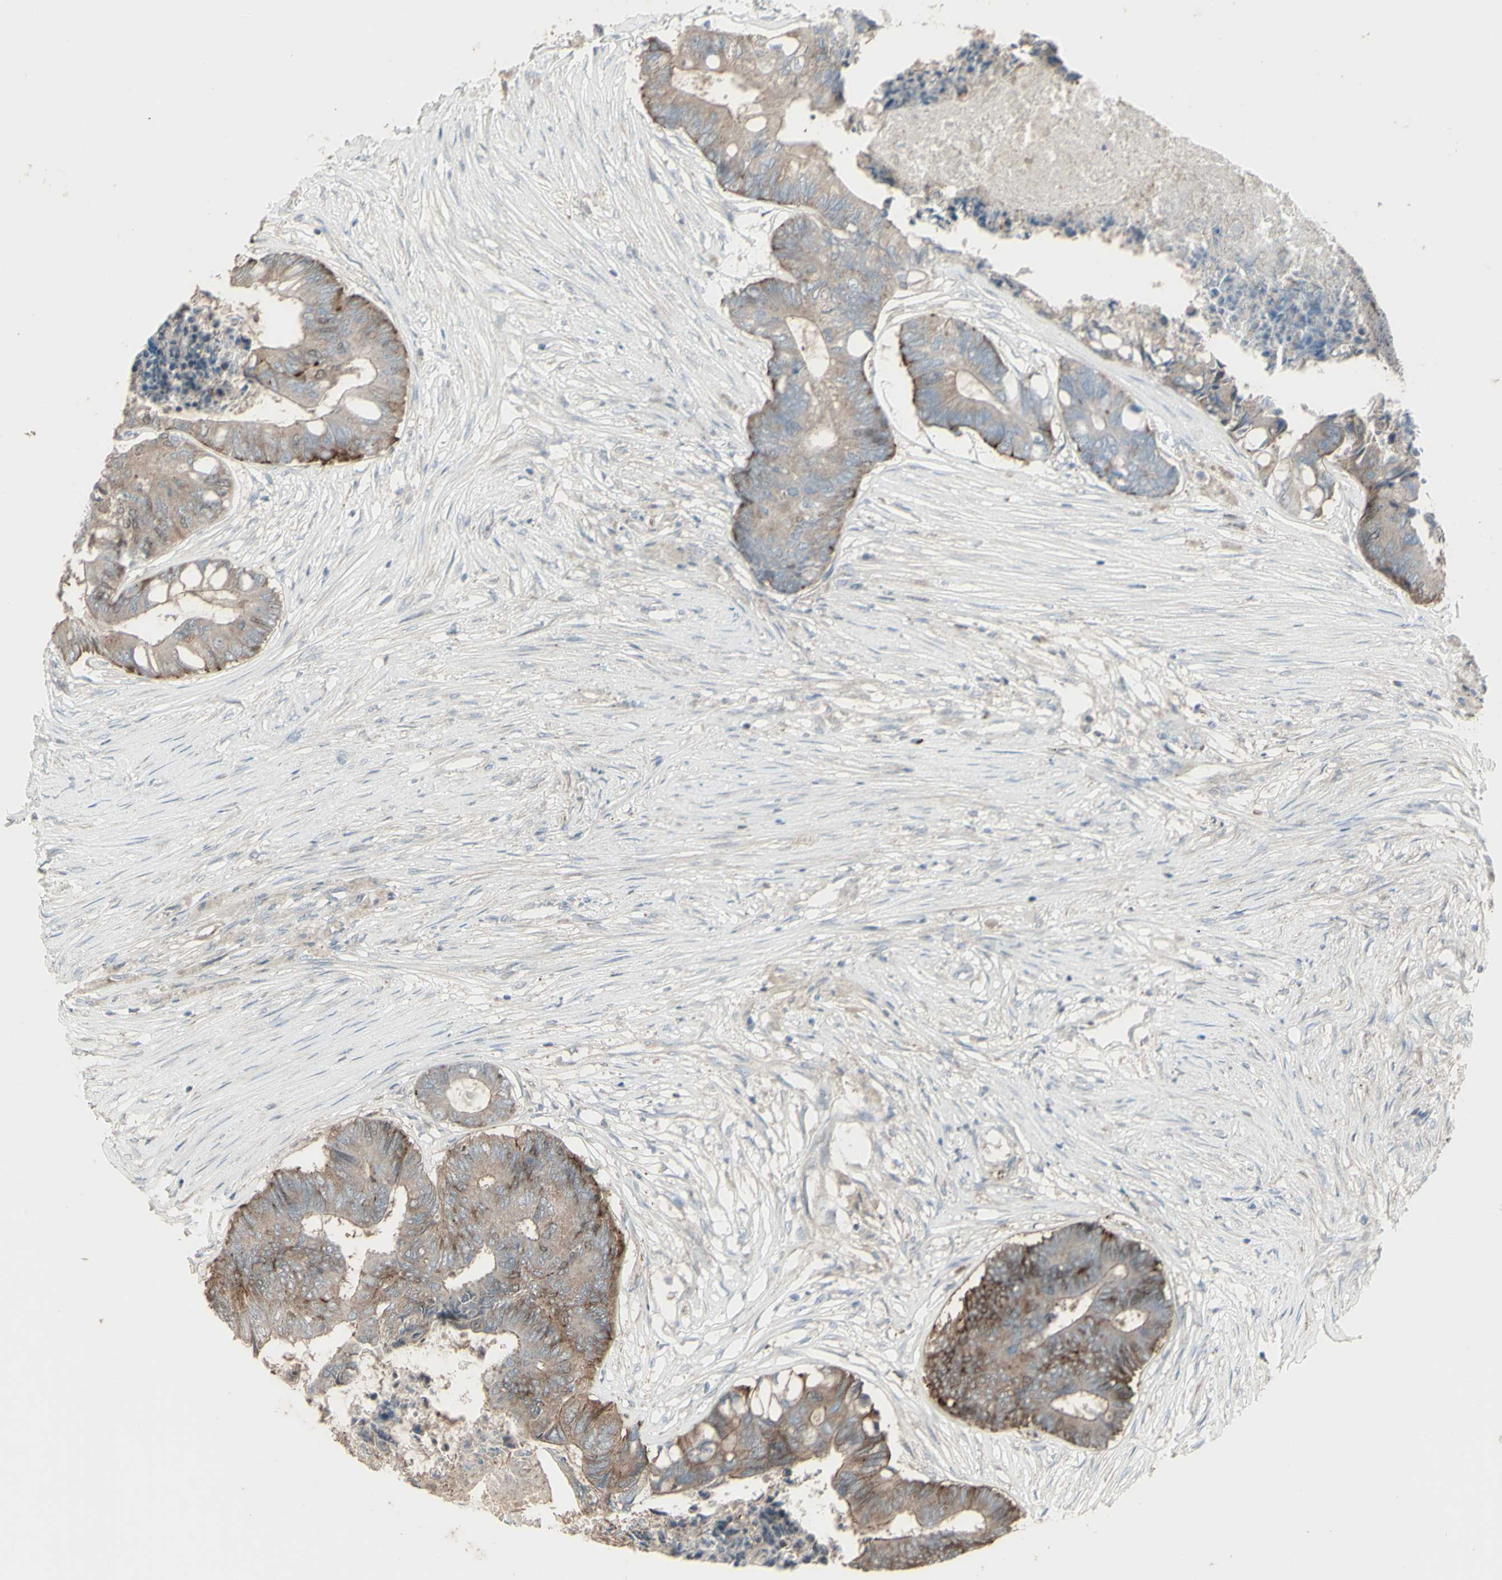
{"staining": {"intensity": "weak", "quantity": ">75%", "location": "cytoplasmic/membranous"}, "tissue": "colorectal cancer", "cell_type": "Tumor cells", "image_type": "cancer", "snomed": [{"axis": "morphology", "description": "Adenocarcinoma, NOS"}, {"axis": "topography", "description": "Rectum"}], "caption": "Tumor cells reveal low levels of weak cytoplasmic/membranous staining in about >75% of cells in human adenocarcinoma (colorectal).", "gene": "GMNN", "patient": {"sex": "male", "age": 63}}